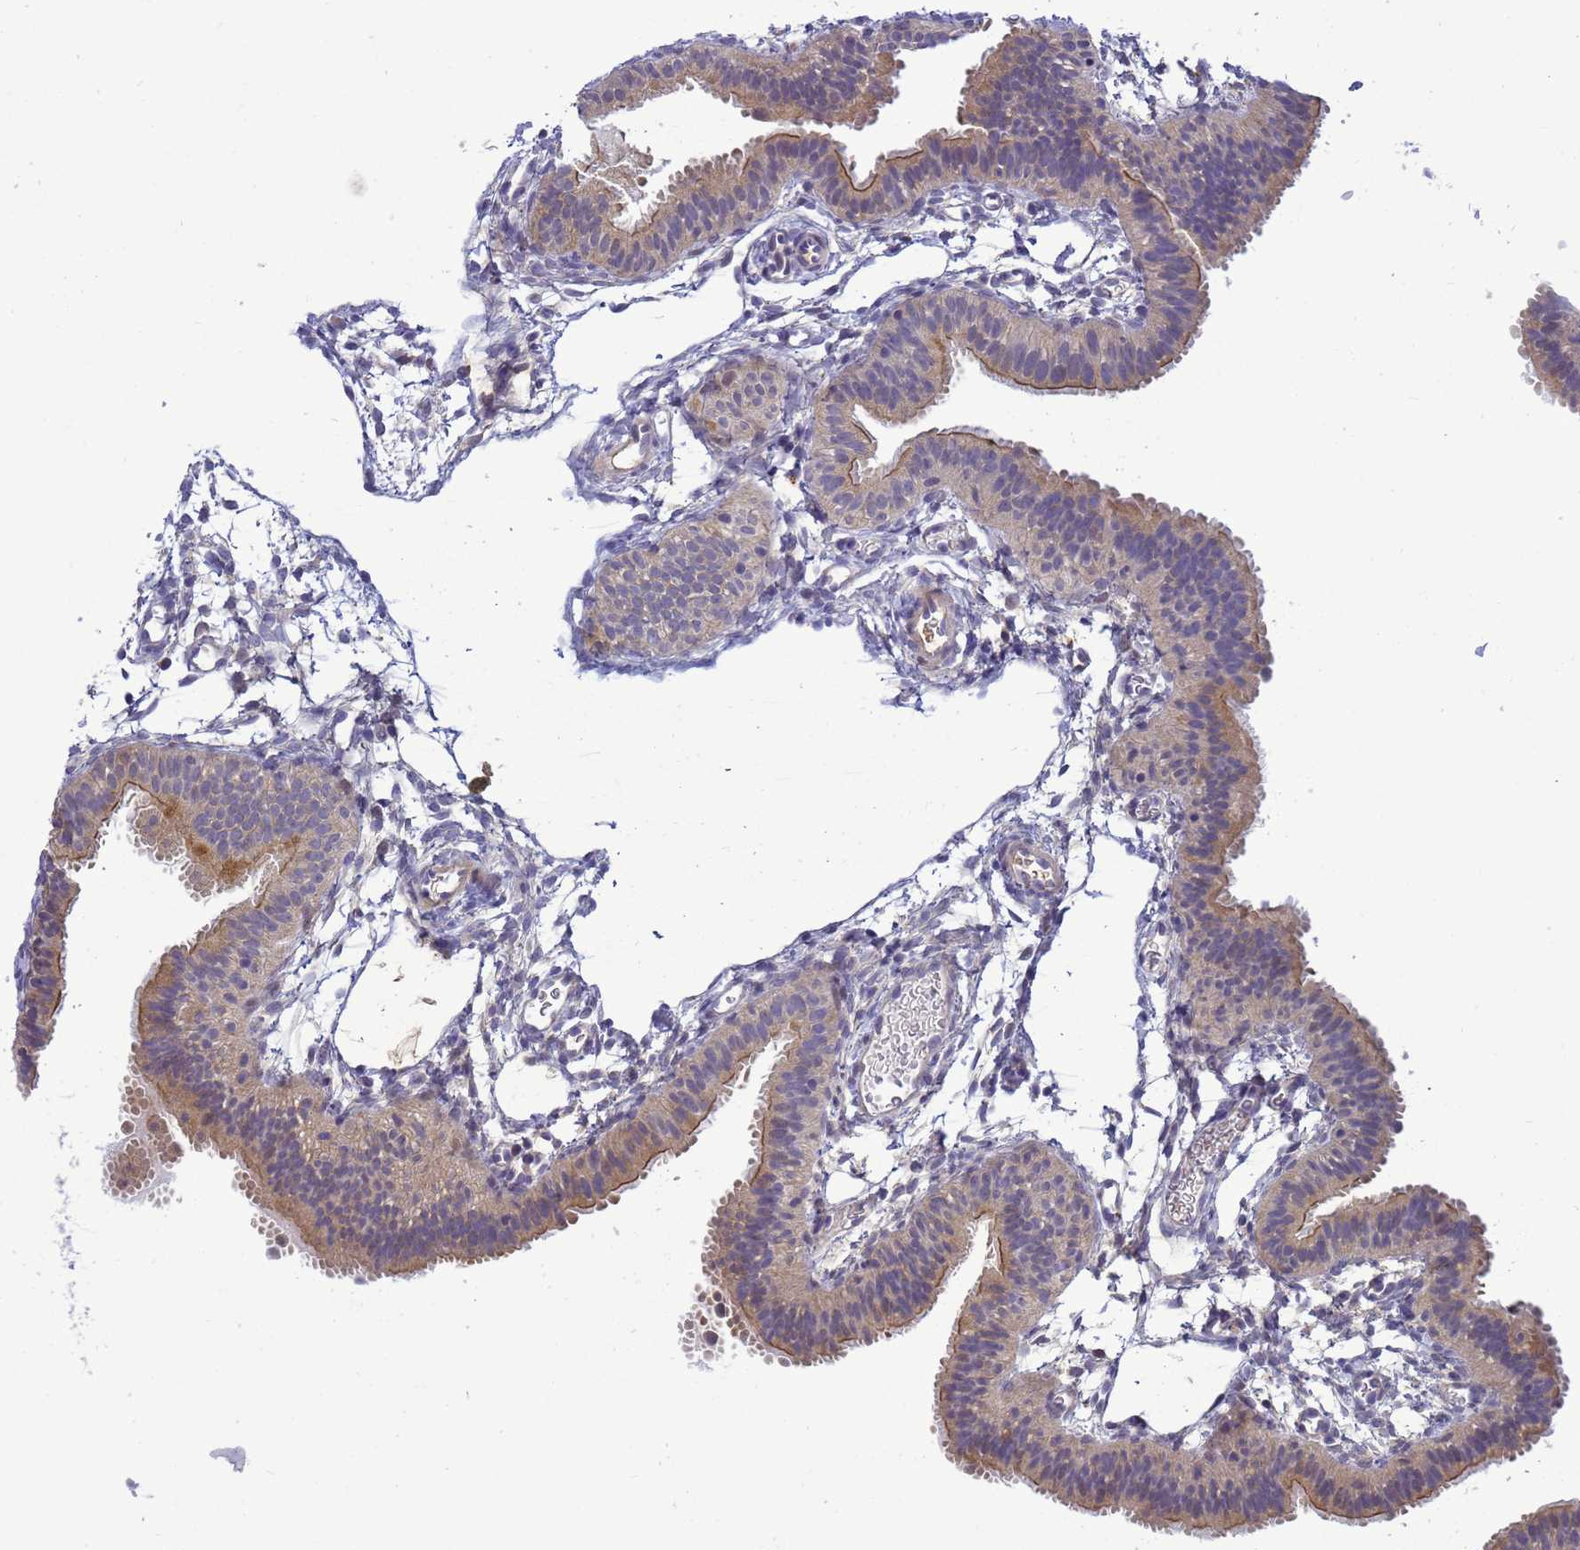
{"staining": {"intensity": "weak", "quantity": "25%-75%", "location": "cytoplasmic/membranous"}, "tissue": "fallopian tube", "cell_type": "Glandular cells", "image_type": "normal", "snomed": [{"axis": "morphology", "description": "Normal tissue, NOS"}, {"axis": "topography", "description": "Fallopian tube"}], "caption": "DAB immunohistochemical staining of unremarkable human fallopian tube displays weak cytoplasmic/membranous protein positivity in approximately 25%-75% of glandular cells.", "gene": "TMEM74B", "patient": {"sex": "female", "age": 35}}